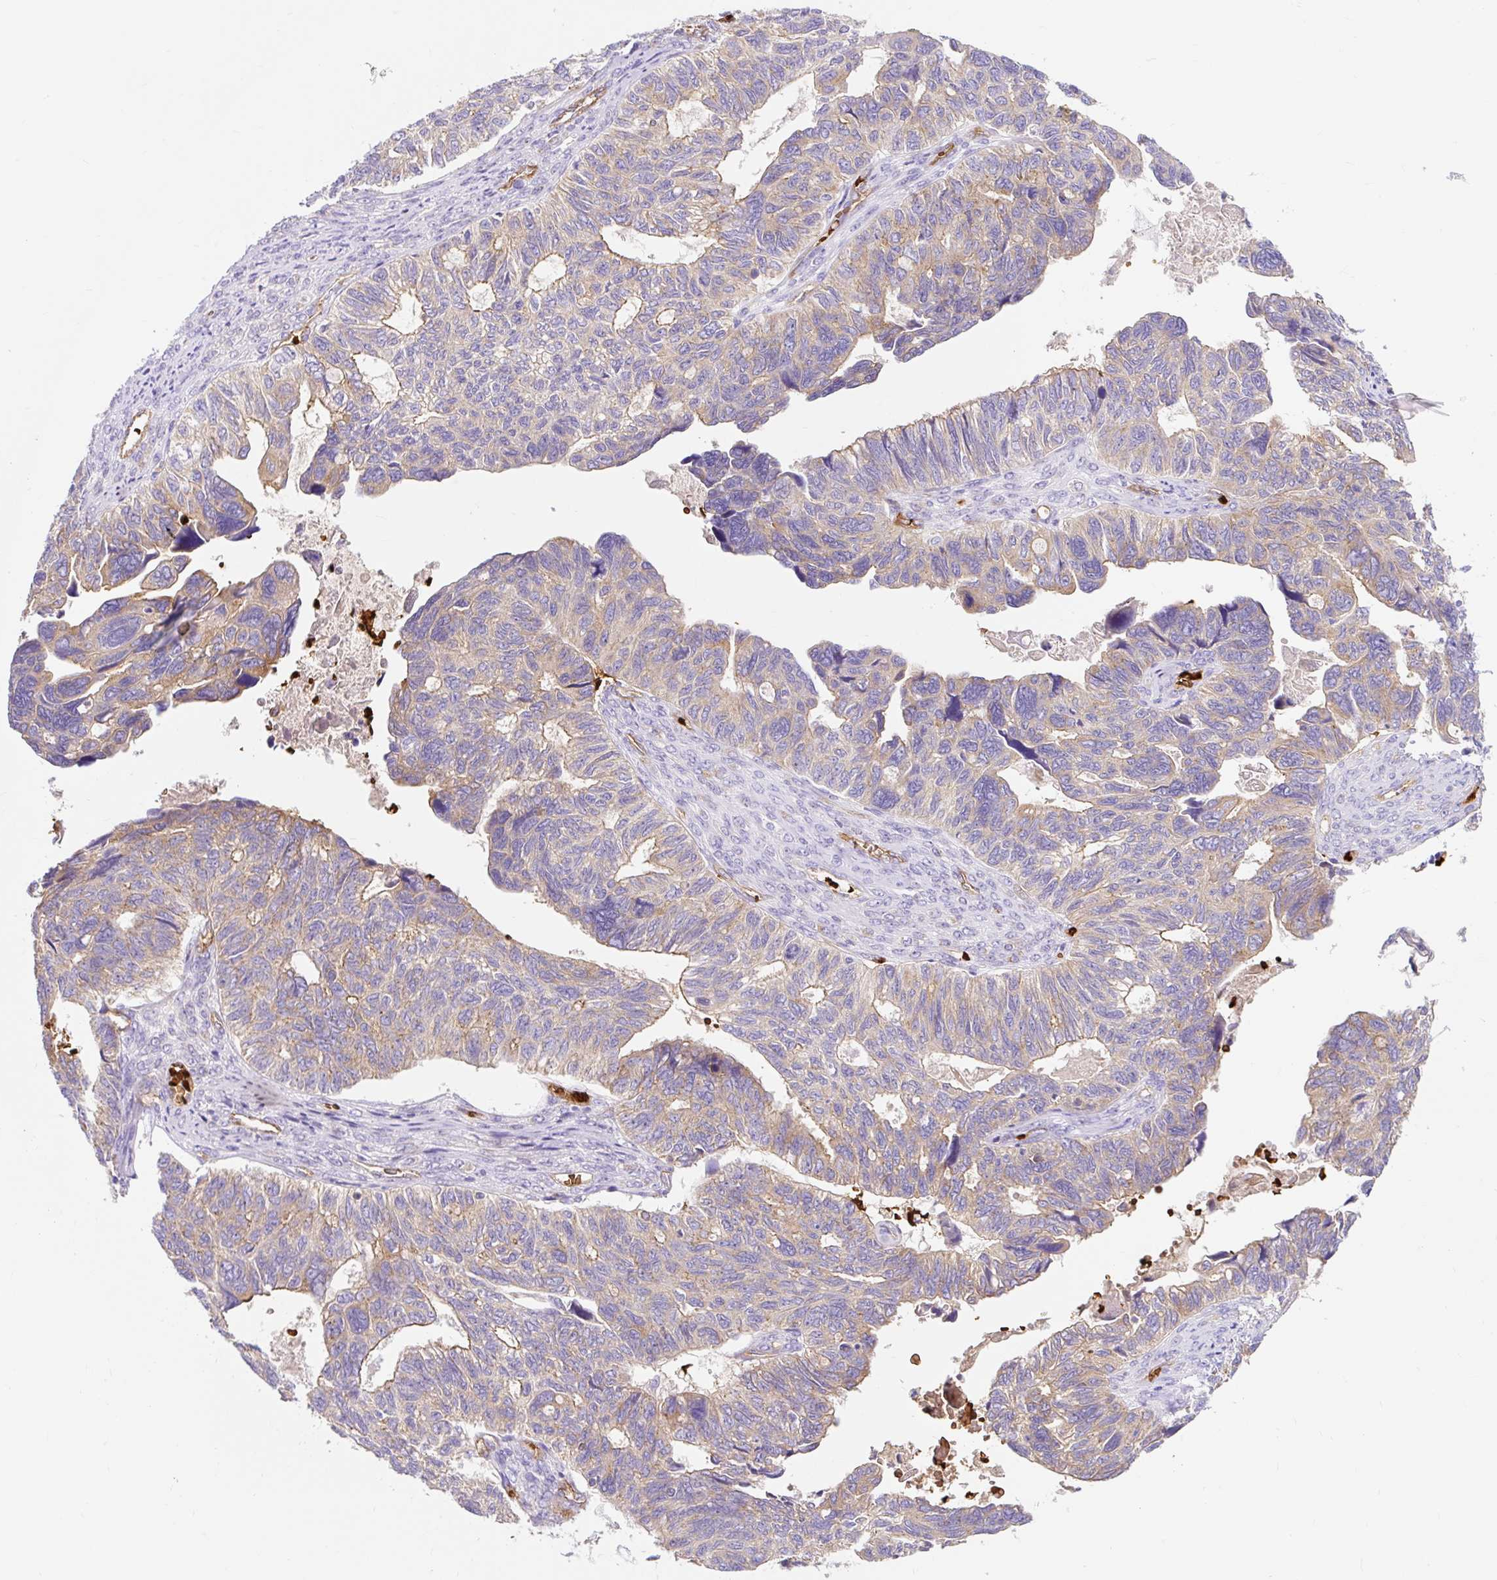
{"staining": {"intensity": "weak", "quantity": "25%-75%", "location": "cytoplasmic/membranous"}, "tissue": "ovarian cancer", "cell_type": "Tumor cells", "image_type": "cancer", "snomed": [{"axis": "morphology", "description": "Cystadenocarcinoma, serous, NOS"}, {"axis": "topography", "description": "Ovary"}], "caption": "Immunohistochemical staining of human serous cystadenocarcinoma (ovarian) shows low levels of weak cytoplasmic/membranous expression in about 25%-75% of tumor cells.", "gene": "HIP1R", "patient": {"sex": "female", "age": 79}}